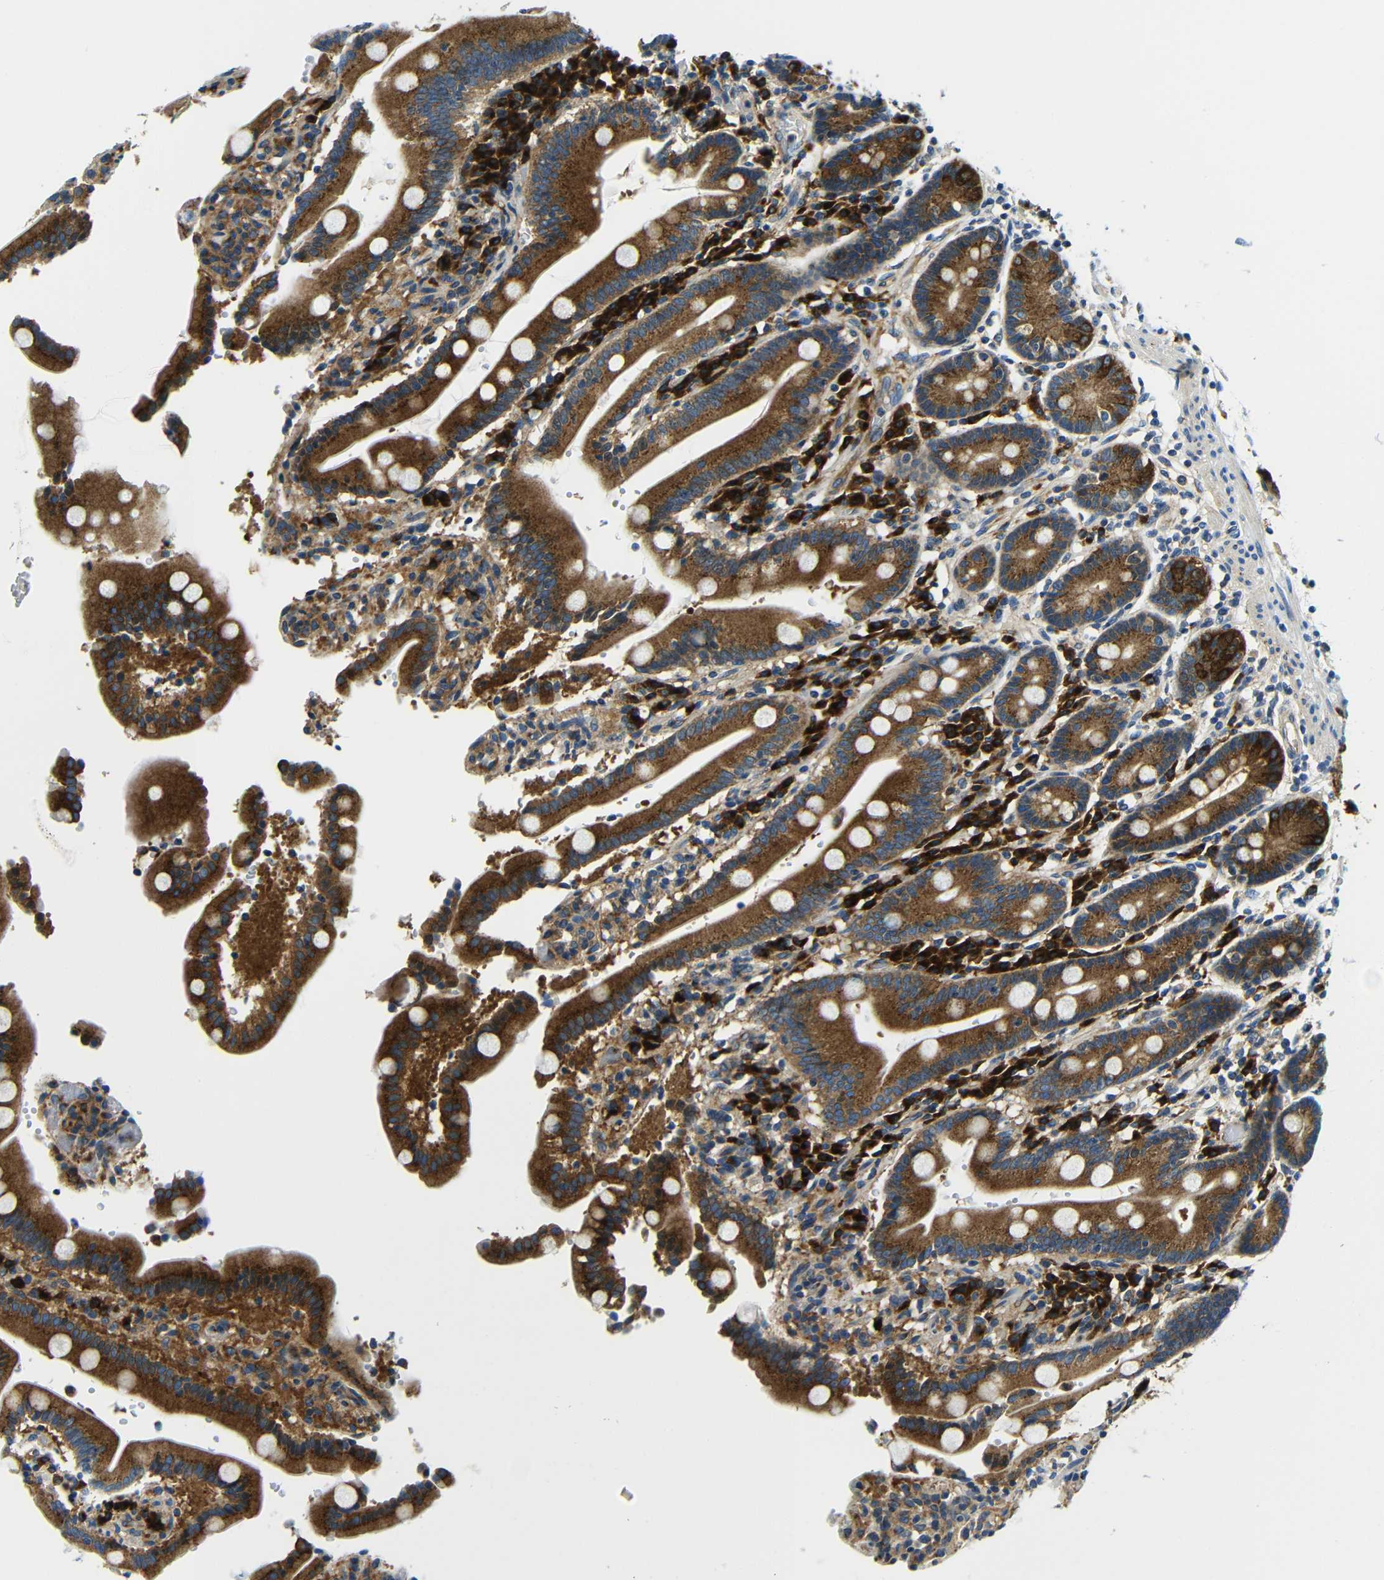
{"staining": {"intensity": "strong", "quantity": ">75%", "location": "cytoplasmic/membranous"}, "tissue": "duodenum", "cell_type": "Glandular cells", "image_type": "normal", "snomed": [{"axis": "morphology", "description": "Normal tissue, NOS"}, {"axis": "topography", "description": "Small intestine, NOS"}], "caption": "Glandular cells exhibit high levels of strong cytoplasmic/membranous positivity in approximately >75% of cells in normal duodenum. (brown staining indicates protein expression, while blue staining denotes nuclei).", "gene": "USO1", "patient": {"sex": "female", "age": 71}}